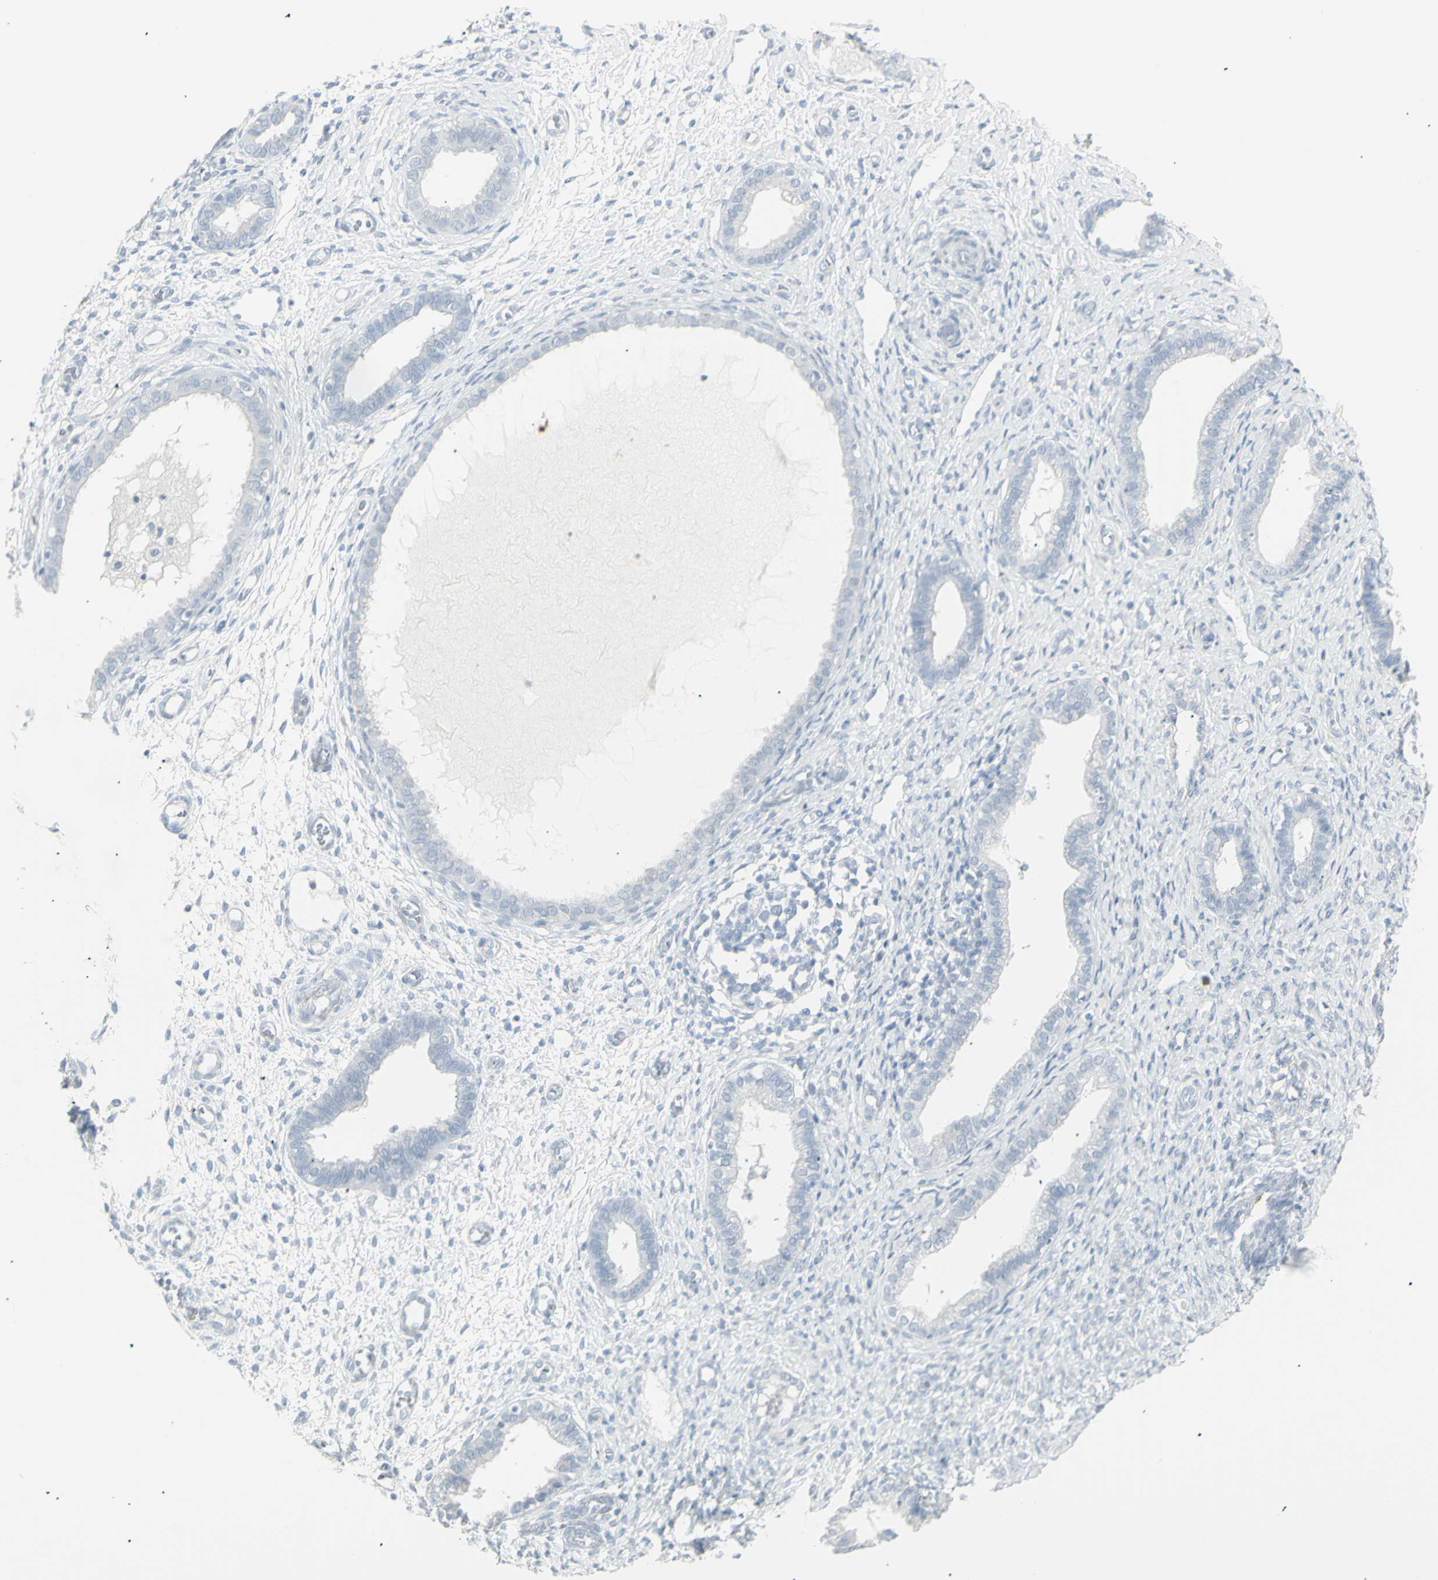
{"staining": {"intensity": "negative", "quantity": "none", "location": "none"}, "tissue": "endometrium", "cell_type": "Cells in endometrial stroma", "image_type": "normal", "snomed": [{"axis": "morphology", "description": "Normal tissue, NOS"}, {"axis": "topography", "description": "Endometrium"}], "caption": "The histopathology image demonstrates no staining of cells in endometrial stroma in normal endometrium.", "gene": "YBX2", "patient": {"sex": "female", "age": 61}}